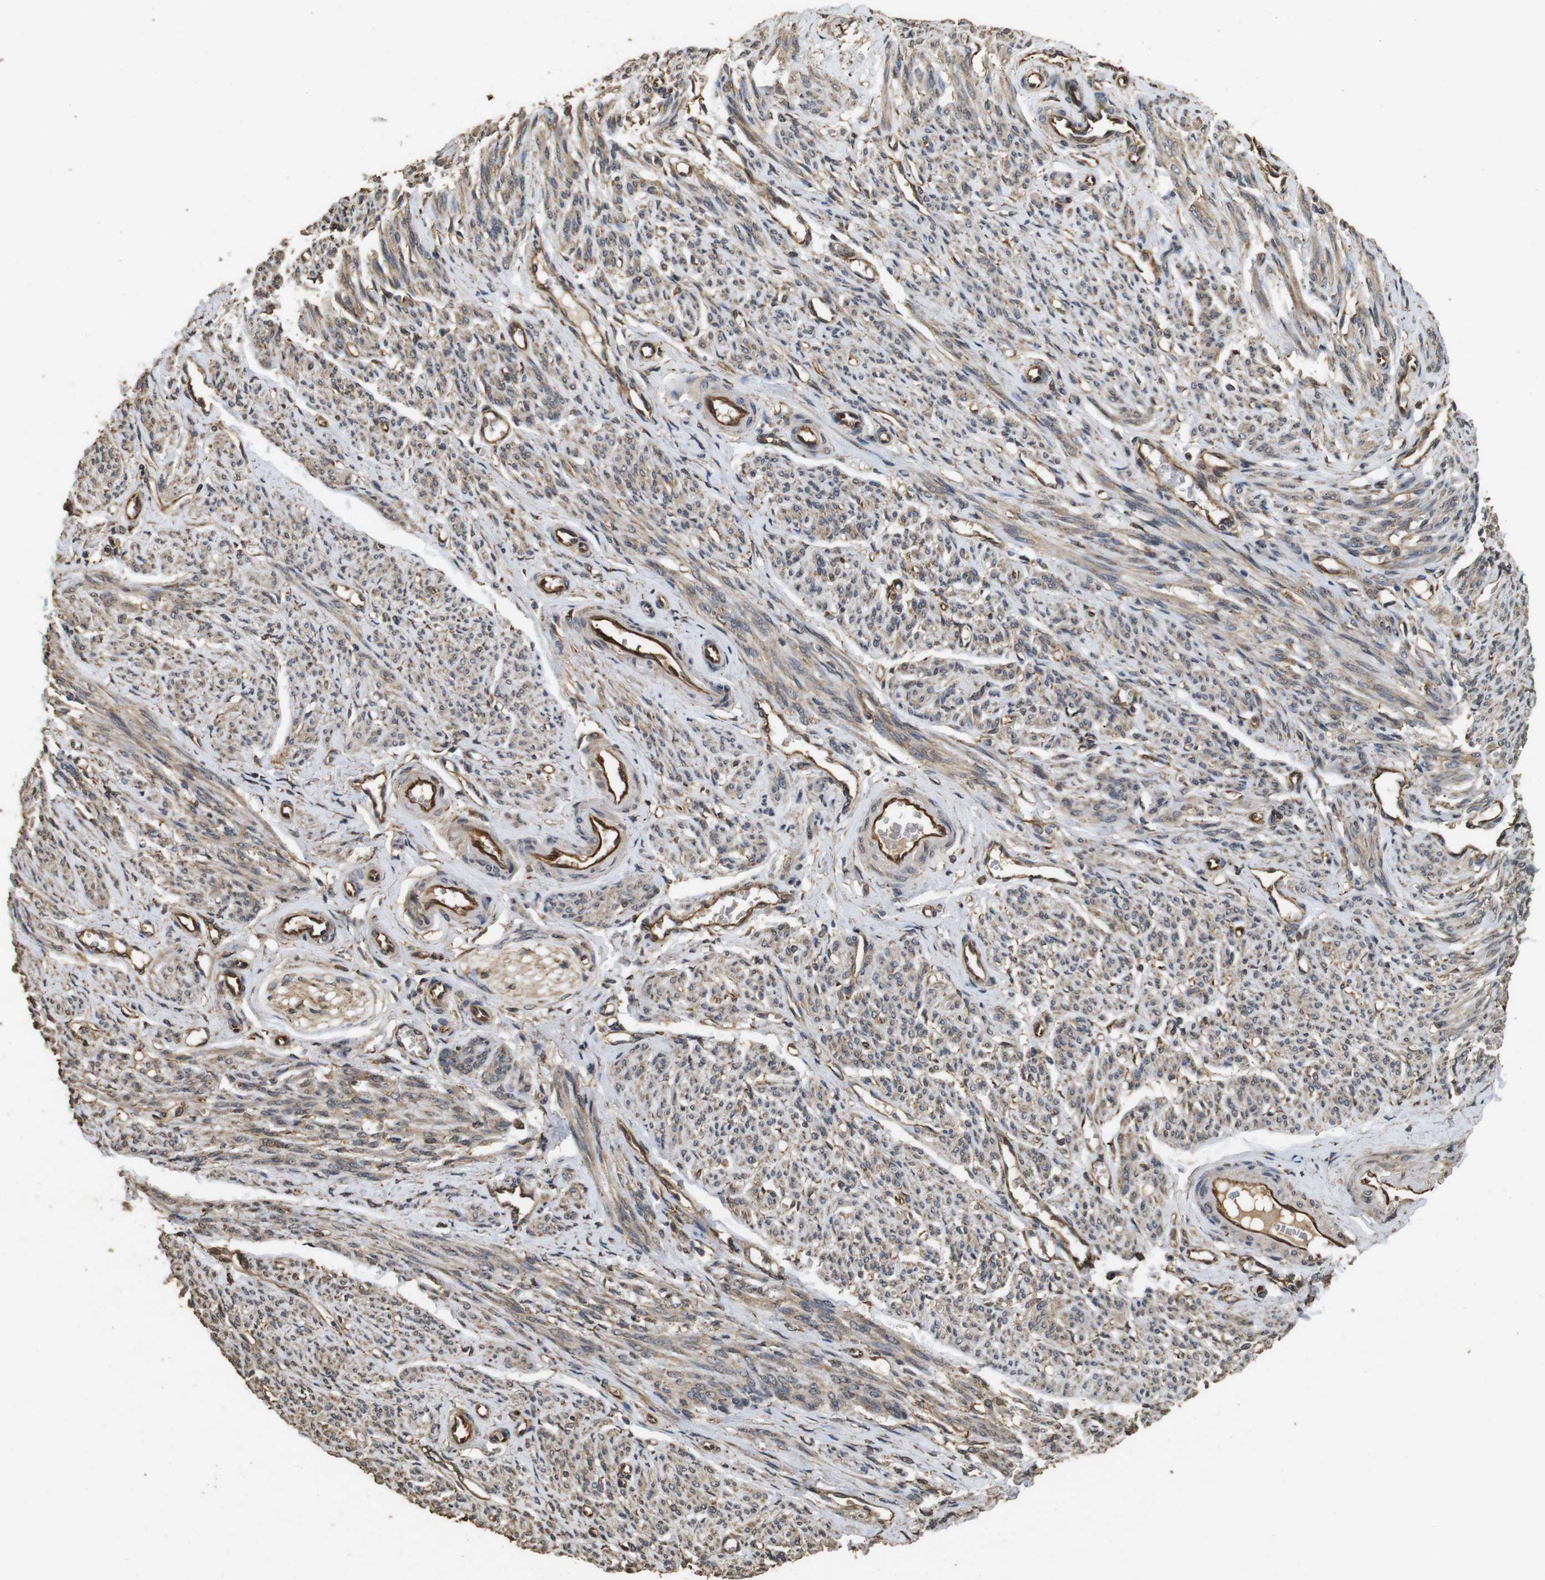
{"staining": {"intensity": "weak", "quantity": ">75%", "location": "cytoplasmic/membranous"}, "tissue": "smooth muscle", "cell_type": "Smooth muscle cells", "image_type": "normal", "snomed": [{"axis": "morphology", "description": "Normal tissue, NOS"}, {"axis": "topography", "description": "Smooth muscle"}], "caption": "The image displays a brown stain indicating the presence of a protein in the cytoplasmic/membranous of smooth muscle cells in smooth muscle.", "gene": "CNPY4", "patient": {"sex": "female", "age": 65}}